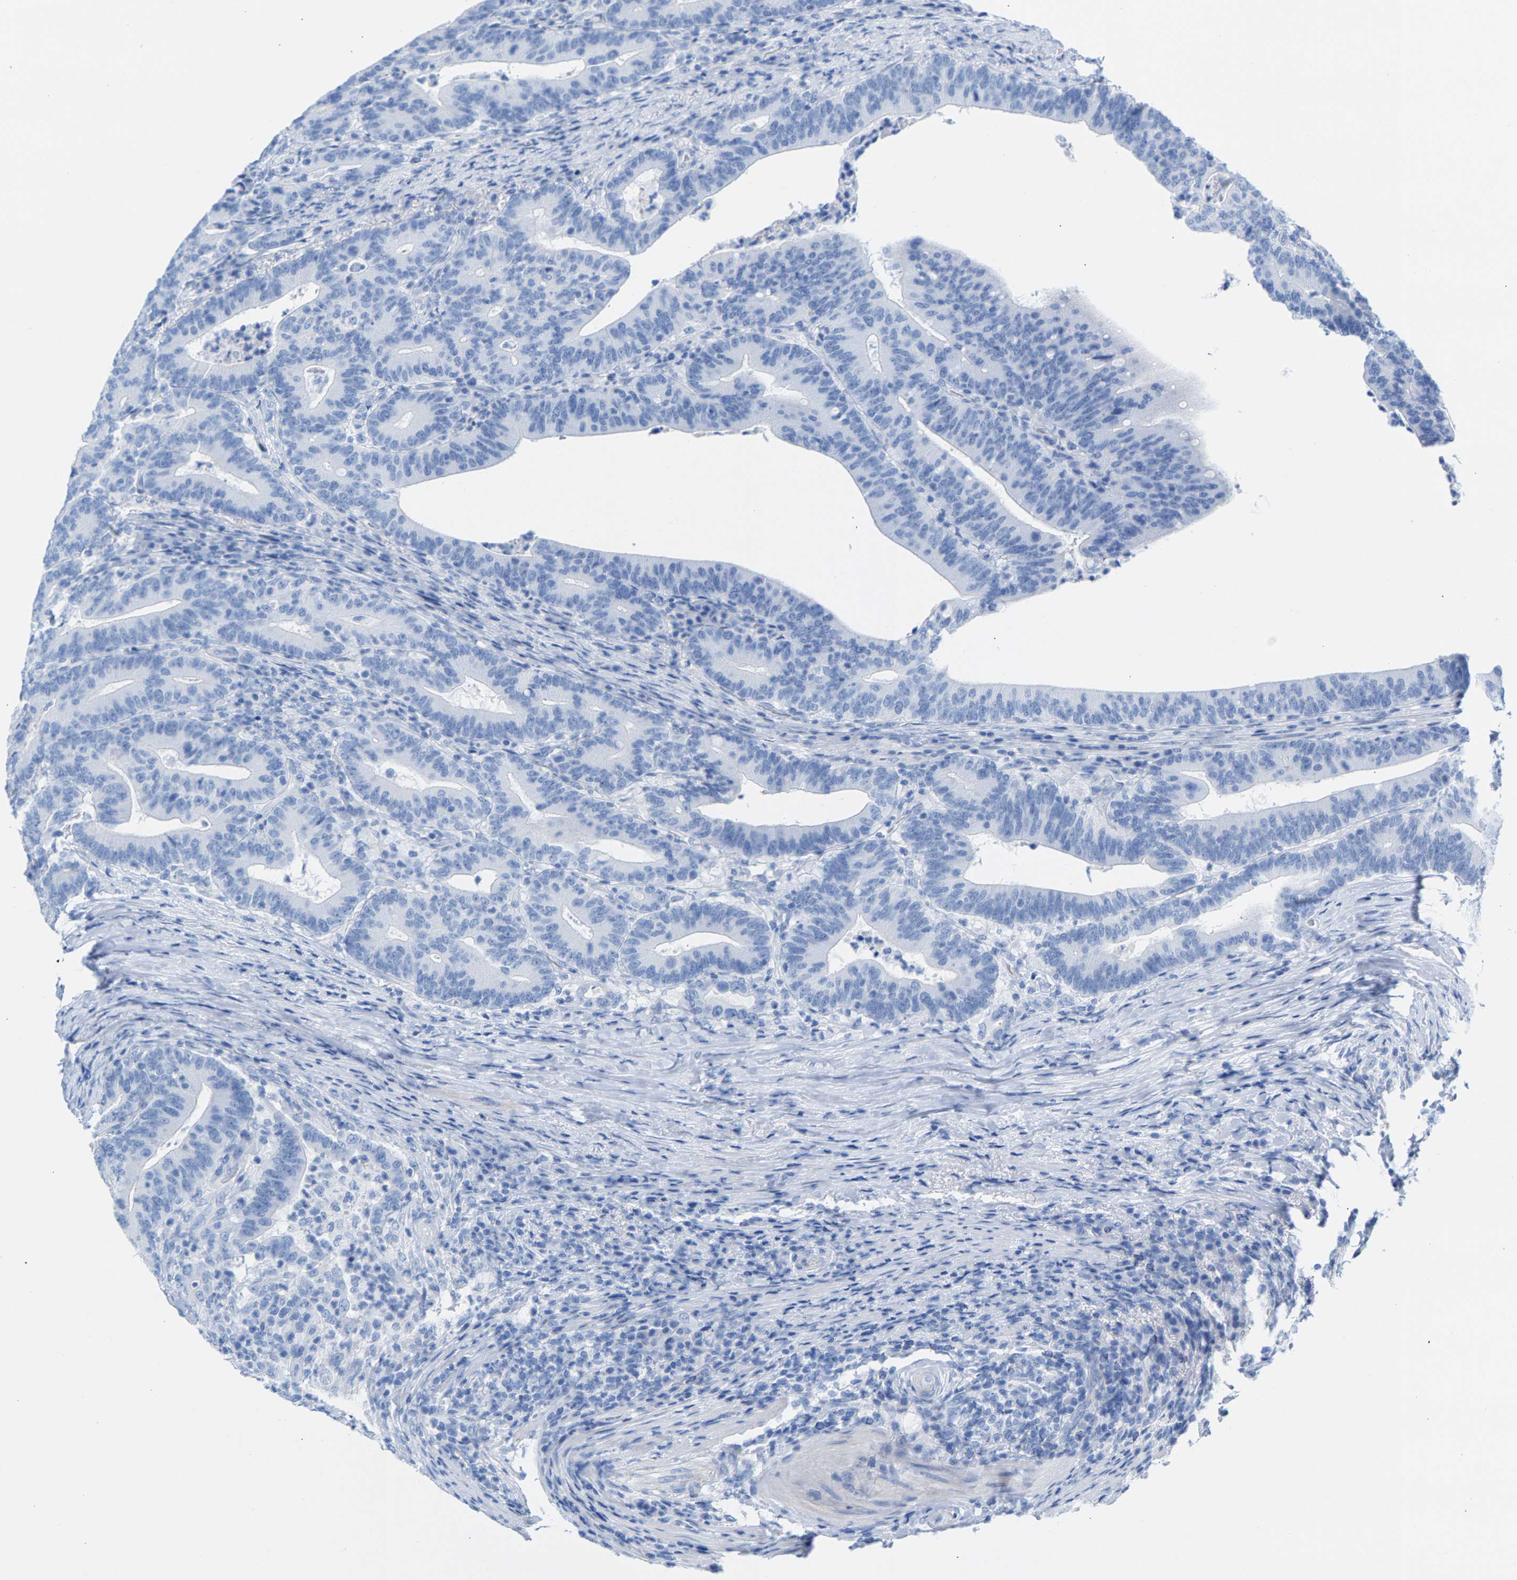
{"staining": {"intensity": "negative", "quantity": "none", "location": "none"}, "tissue": "colorectal cancer", "cell_type": "Tumor cells", "image_type": "cancer", "snomed": [{"axis": "morphology", "description": "Adenocarcinoma, NOS"}, {"axis": "topography", "description": "Colon"}], "caption": "This is an immunohistochemistry (IHC) image of colorectal cancer (adenocarcinoma). There is no staining in tumor cells.", "gene": "CPA1", "patient": {"sex": "female", "age": 66}}